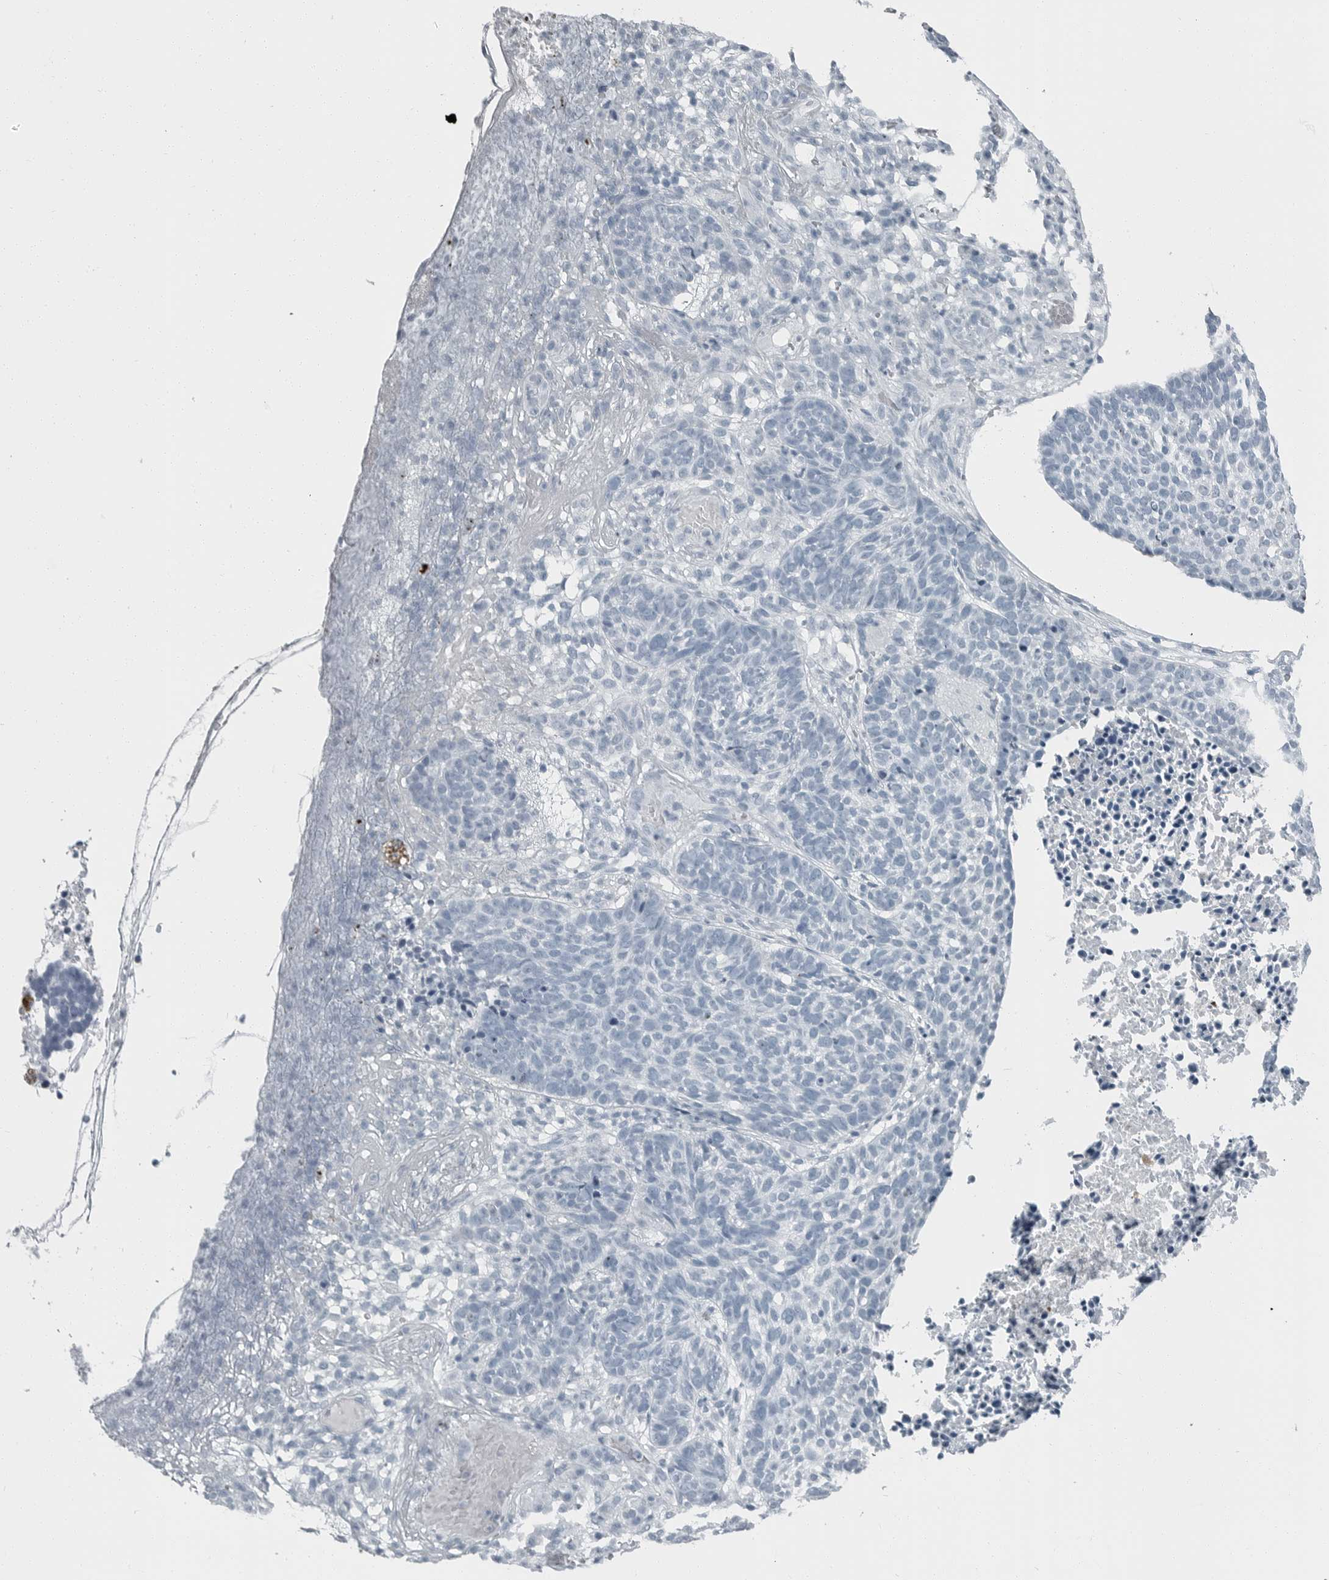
{"staining": {"intensity": "negative", "quantity": "none", "location": "none"}, "tissue": "skin cancer", "cell_type": "Tumor cells", "image_type": "cancer", "snomed": [{"axis": "morphology", "description": "Basal cell carcinoma"}, {"axis": "topography", "description": "Skin"}], "caption": "An IHC image of skin cancer is shown. There is no staining in tumor cells of skin cancer. Brightfield microscopy of immunohistochemistry (IHC) stained with DAB (brown) and hematoxylin (blue), captured at high magnification.", "gene": "ZPBP2", "patient": {"sex": "male", "age": 85}}